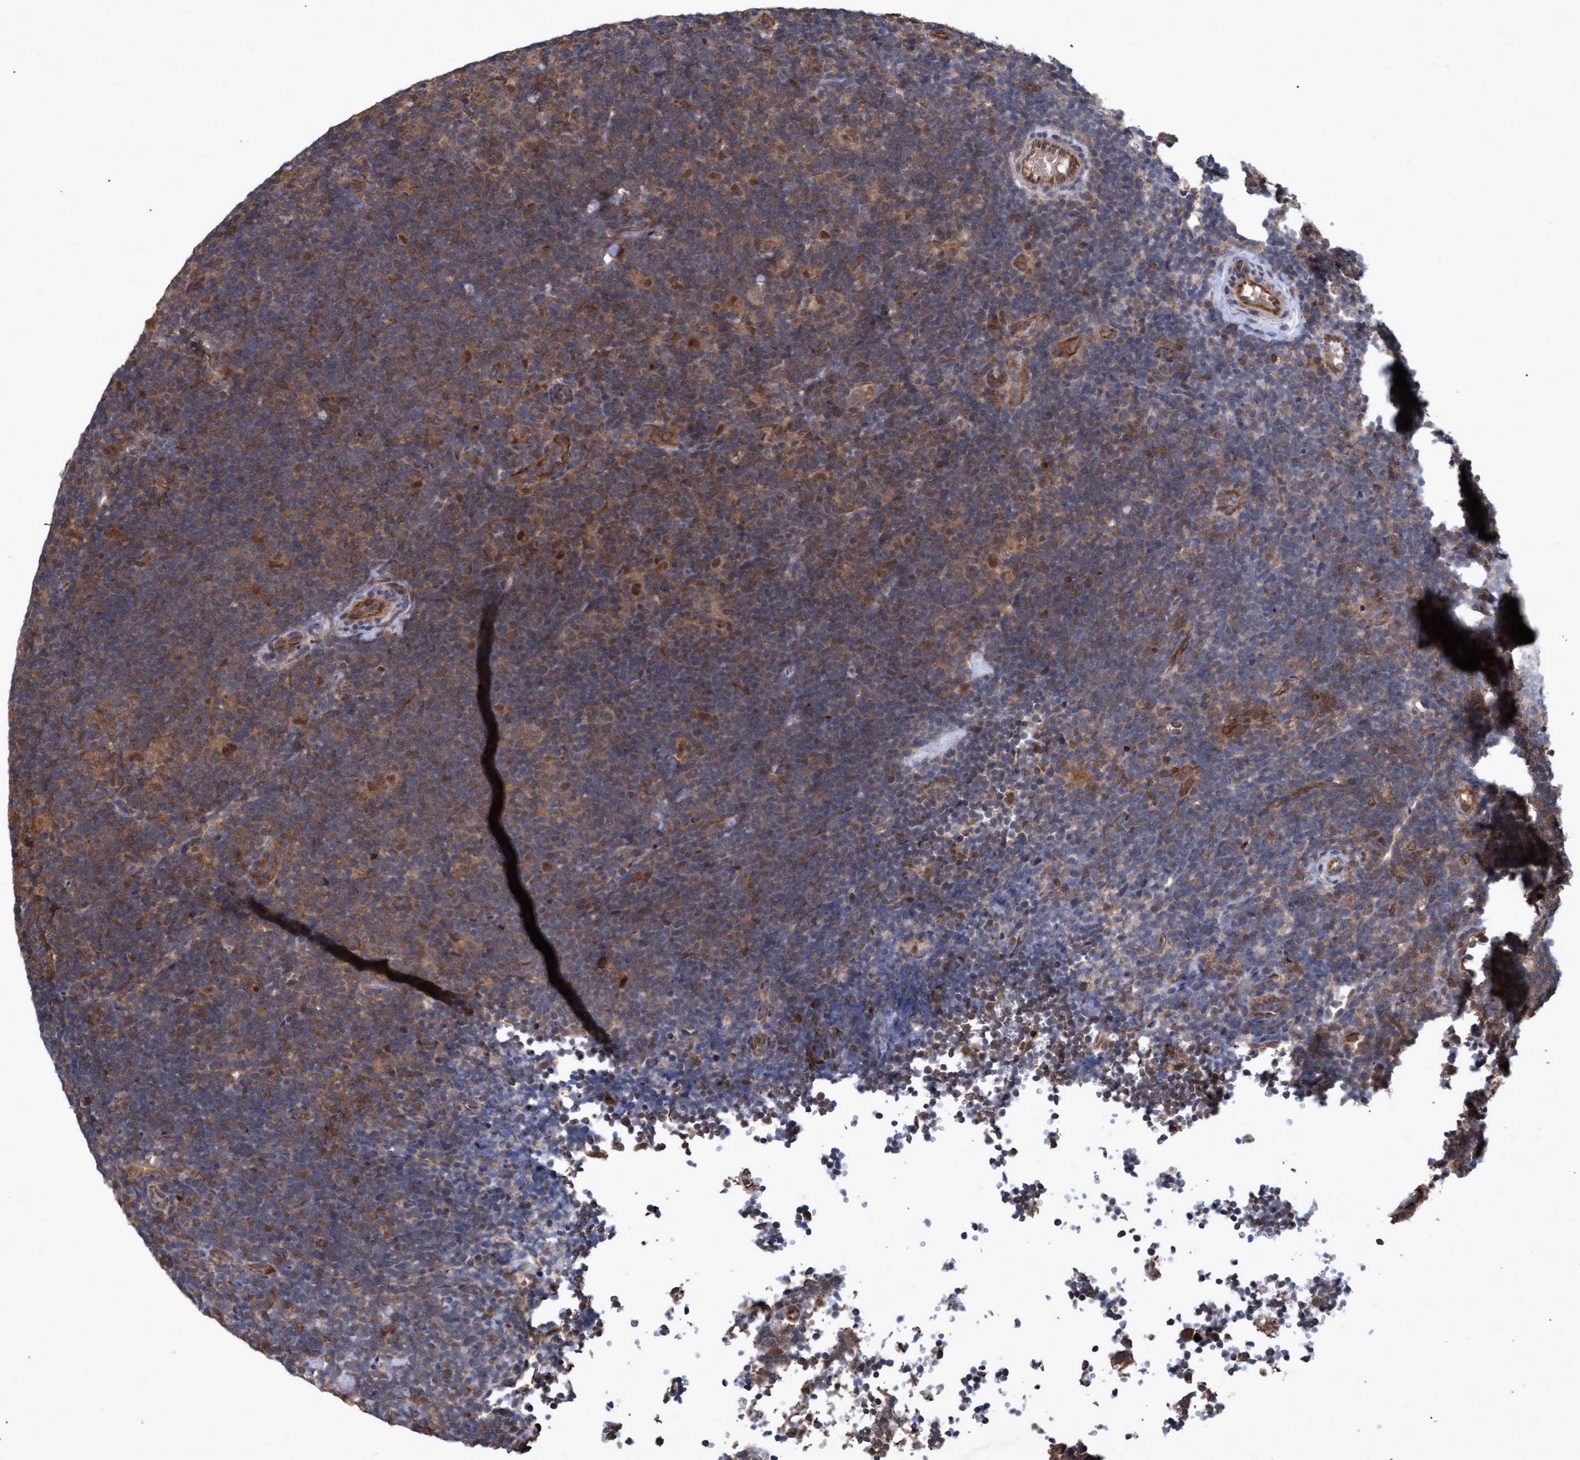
{"staining": {"intensity": "moderate", "quantity": ">75%", "location": "cytoplasmic/membranous,nuclear"}, "tissue": "lymphoma", "cell_type": "Tumor cells", "image_type": "cancer", "snomed": [{"axis": "morphology", "description": "Hodgkin's disease, NOS"}, {"axis": "topography", "description": "Lymph node"}], "caption": "Protein expression analysis of Hodgkin's disease demonstrates moderate cytoplasmic/membranous and nuclear staining in about >75% of tumor cells.", "gene": "PSMB6", "patient": {"sex": "female", "age": 57}}